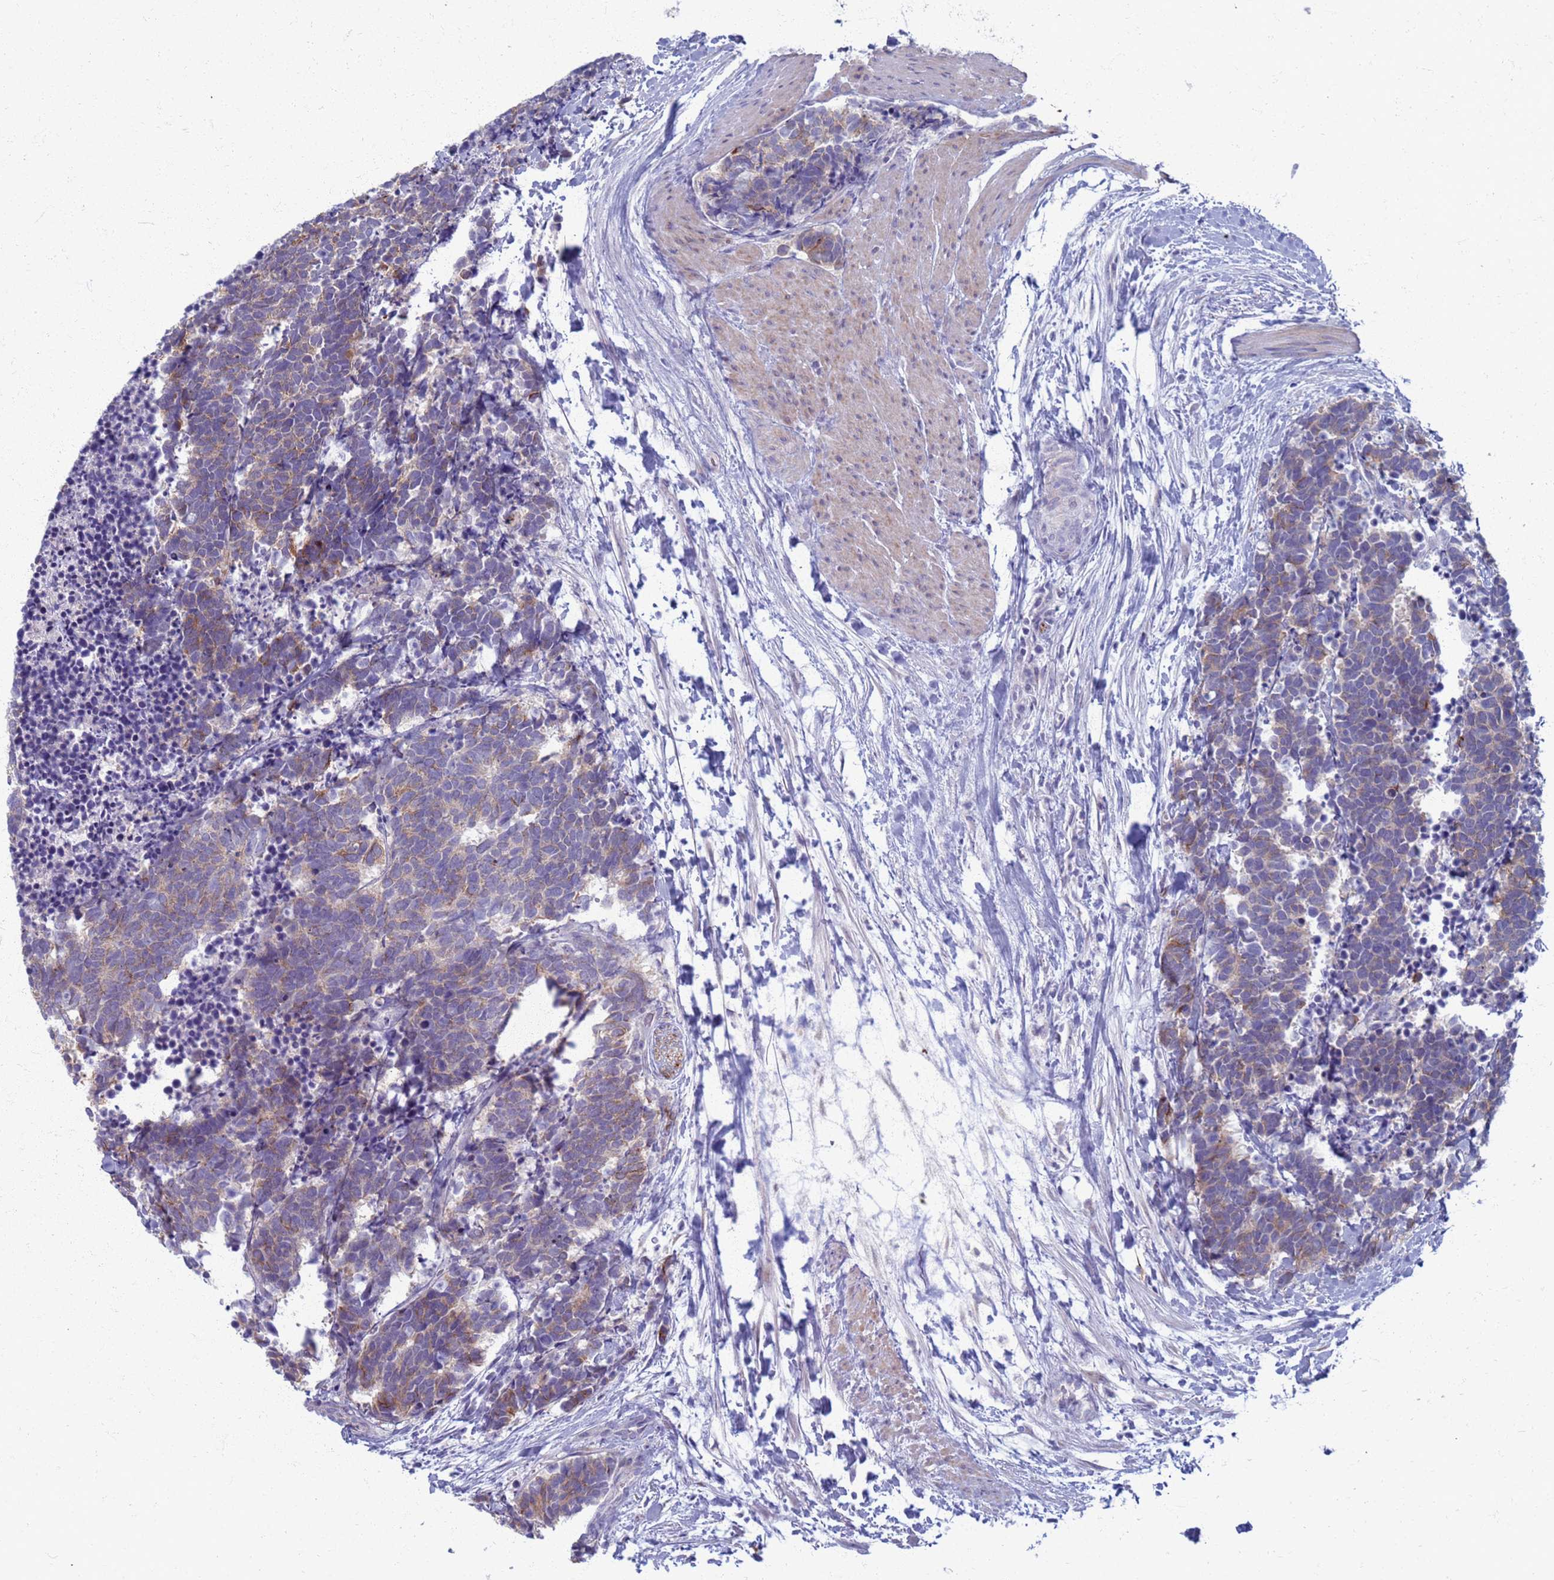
{"staining": {"intensity": "weak", "quantity": "25%-75%", "location": "cytoplasmic/membranous"}, "tissue": "carcinoid", "cell_type": "Tumor cells", "image_type": "cancer", "snomed": [{"axis": "morphology", "description": "Carcinoma, NOS"}, {"axis": "morphology", "description": "Carcinoid, malignant, NOS"}, {"axis": "topography", "description": "Prostate"}], "caption": "A micrograph of carcinoma stained for a protein demonstrates weak cytoplasmic/membranous brown staining in tumor cells. The protein is stained brown, and the nuclei are stained in blue (DAB (3,3'-diaminobenzidine) IHC with brightfield microscopy, high magnification).", "gene": "CLCA2", "patient": {"sex": "male", "age": 57}}